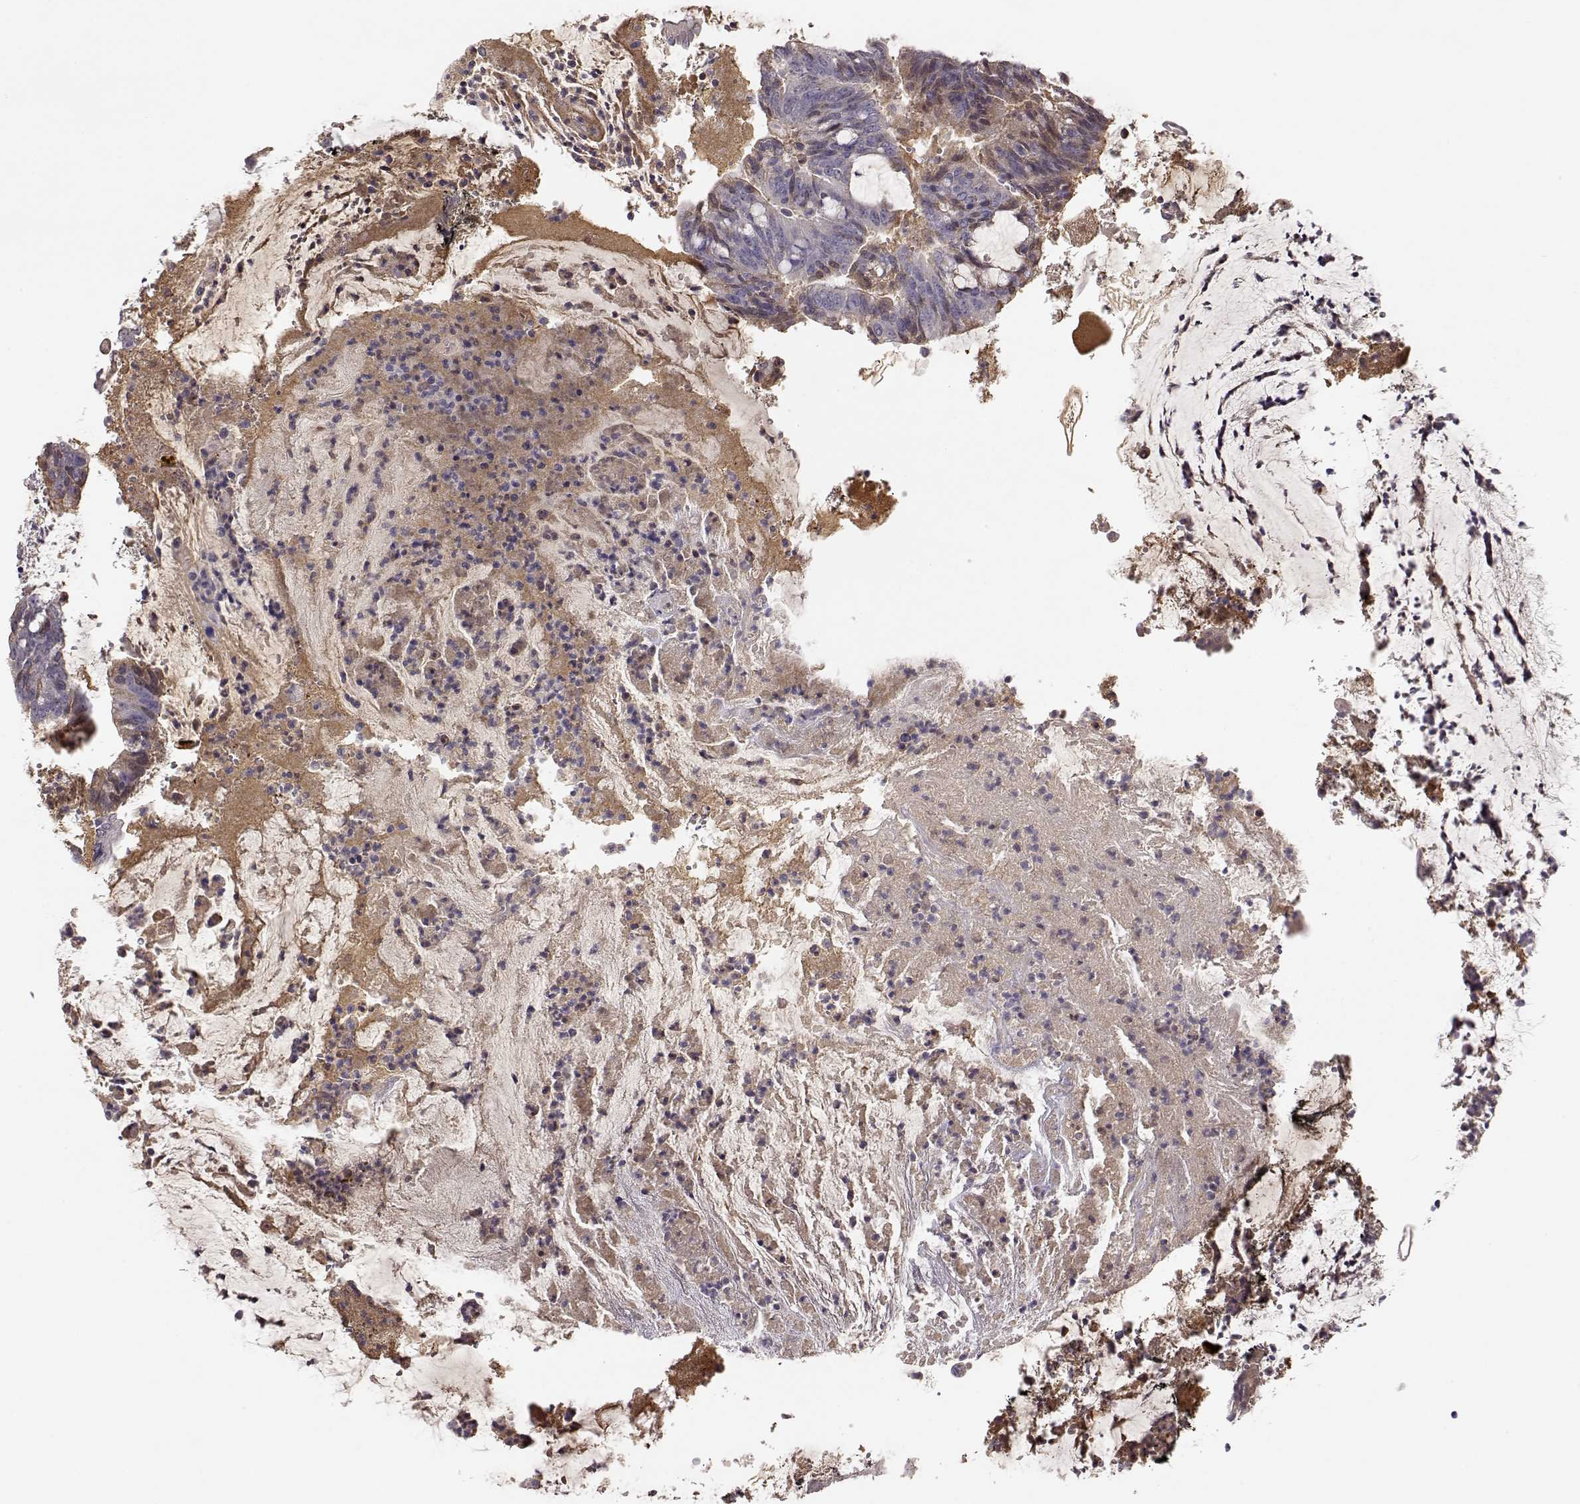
{"staining": {"intensity": "weak", "quantity": "<25%", "location": "cytoplasmic/membranous"}, "tissue": "colorectal cancer", "cell_type": "Tumor cells", "image_type": "cancer", "snomed": [{"axis": "morphology", "description": "Adenocarcinoma, NOS"}, {"axis": "topography", "description": "Colon"}], "caption": "Immunohistochemistry histopathology image of colorectal cancer (adenocarcinoma) stained for a protein (brown), which shows no staining in tumor cells.", "gene": "TACR1", "patient": {"sex": "female", "age": 43}}